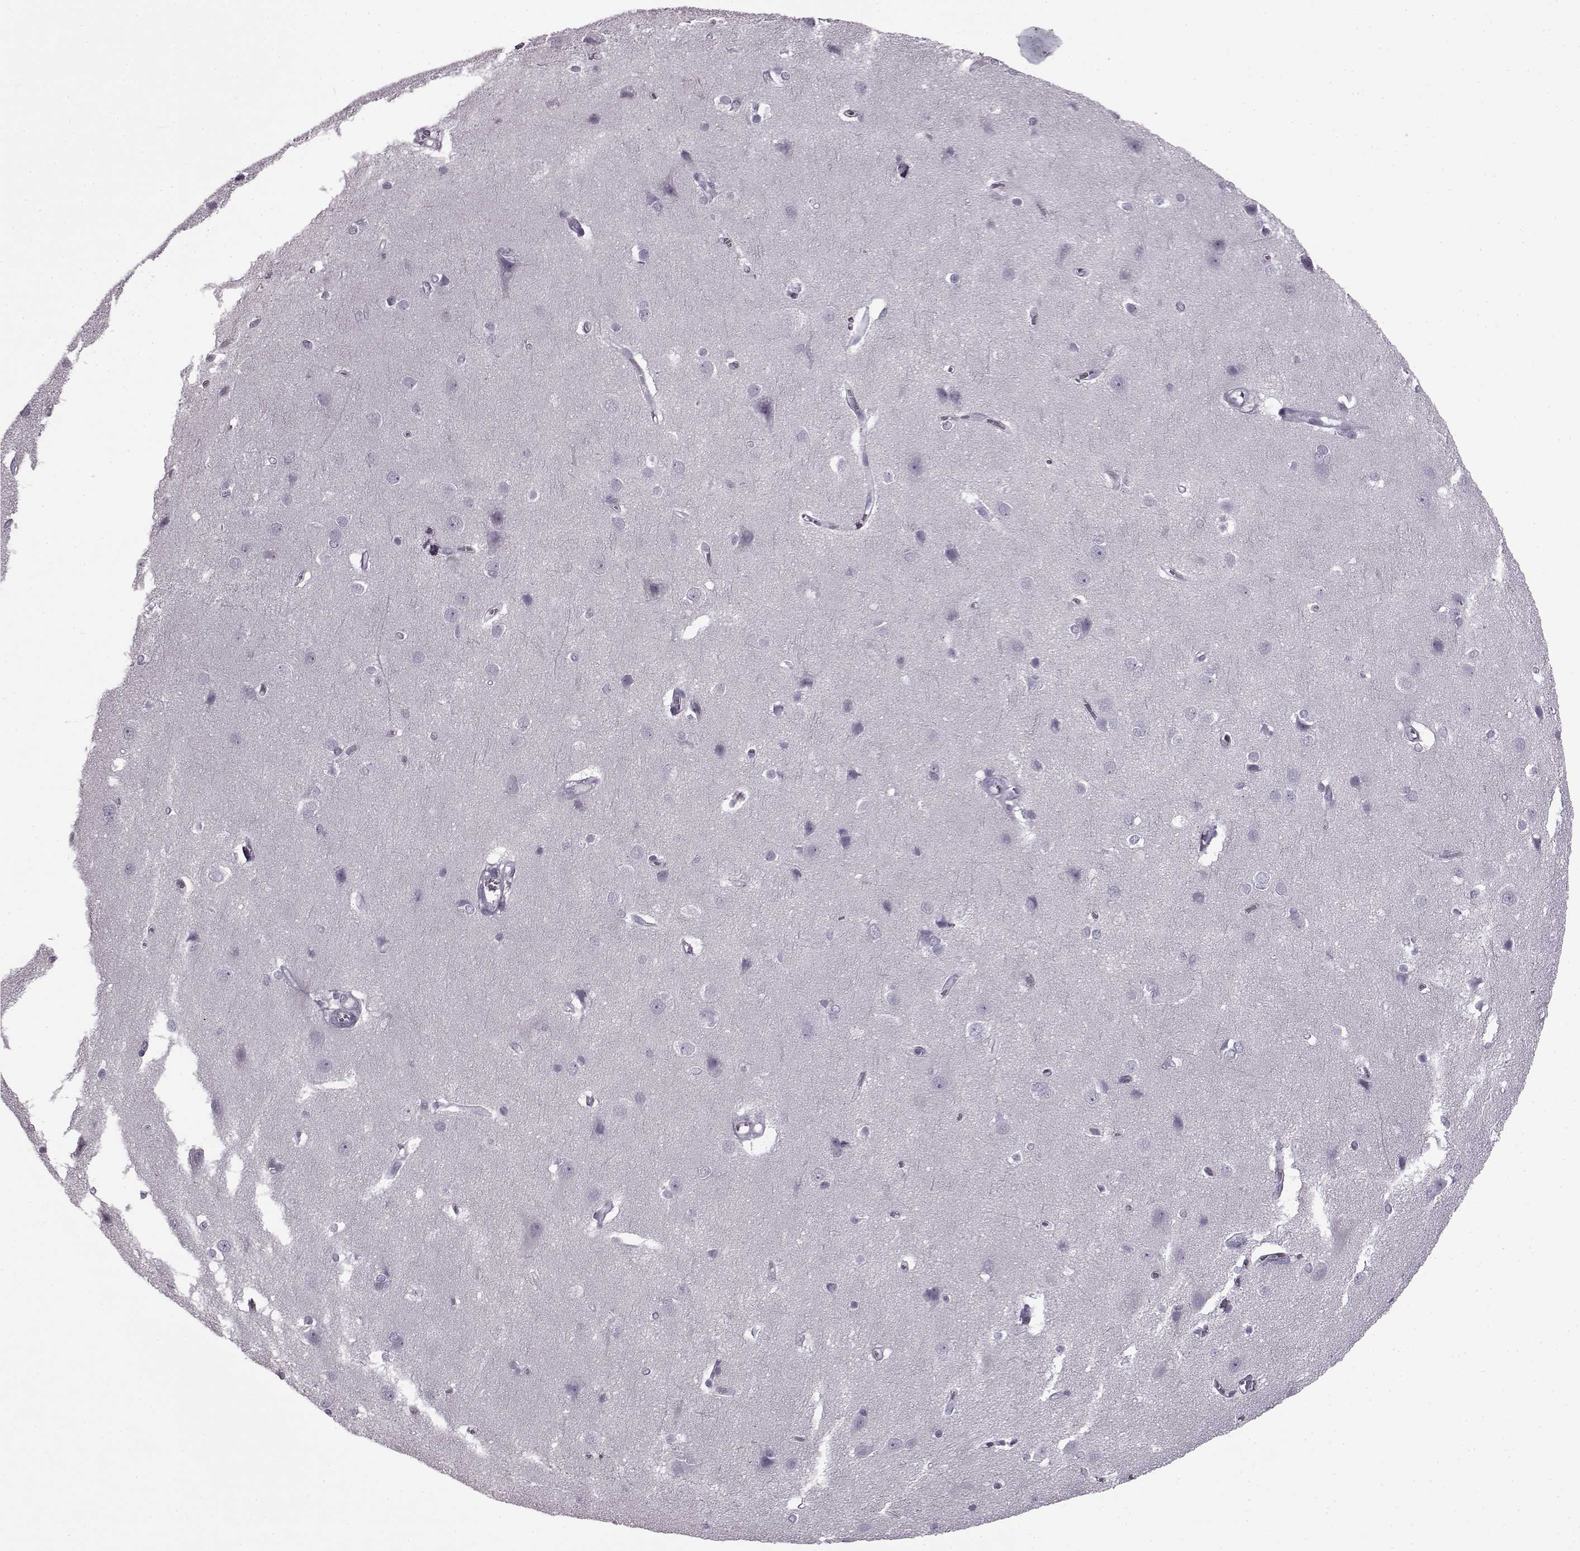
{"staining": {"intensity": "negative", "quantity": "none", "location": "none"}, "tissue": "cerebral cortex", "cell_type": "Endothelial cells", "image_type": "normal", "snomed": [{"axis": "morphology", "description": "Normal tissue, NOS"}, {"axis": "topography", "description": "Cerebral cortex"}], "caption": "Immunohistochemistry (IHC) photomicrograph of benign cerebral cortex: cerebral cortex stained with DAB (3,3'-diaminobenzidine) demonstrates no significant protein staining in endothelial cells.", "gene": "SLC28A2", "patient": {"sex": "male", "age": 37}}